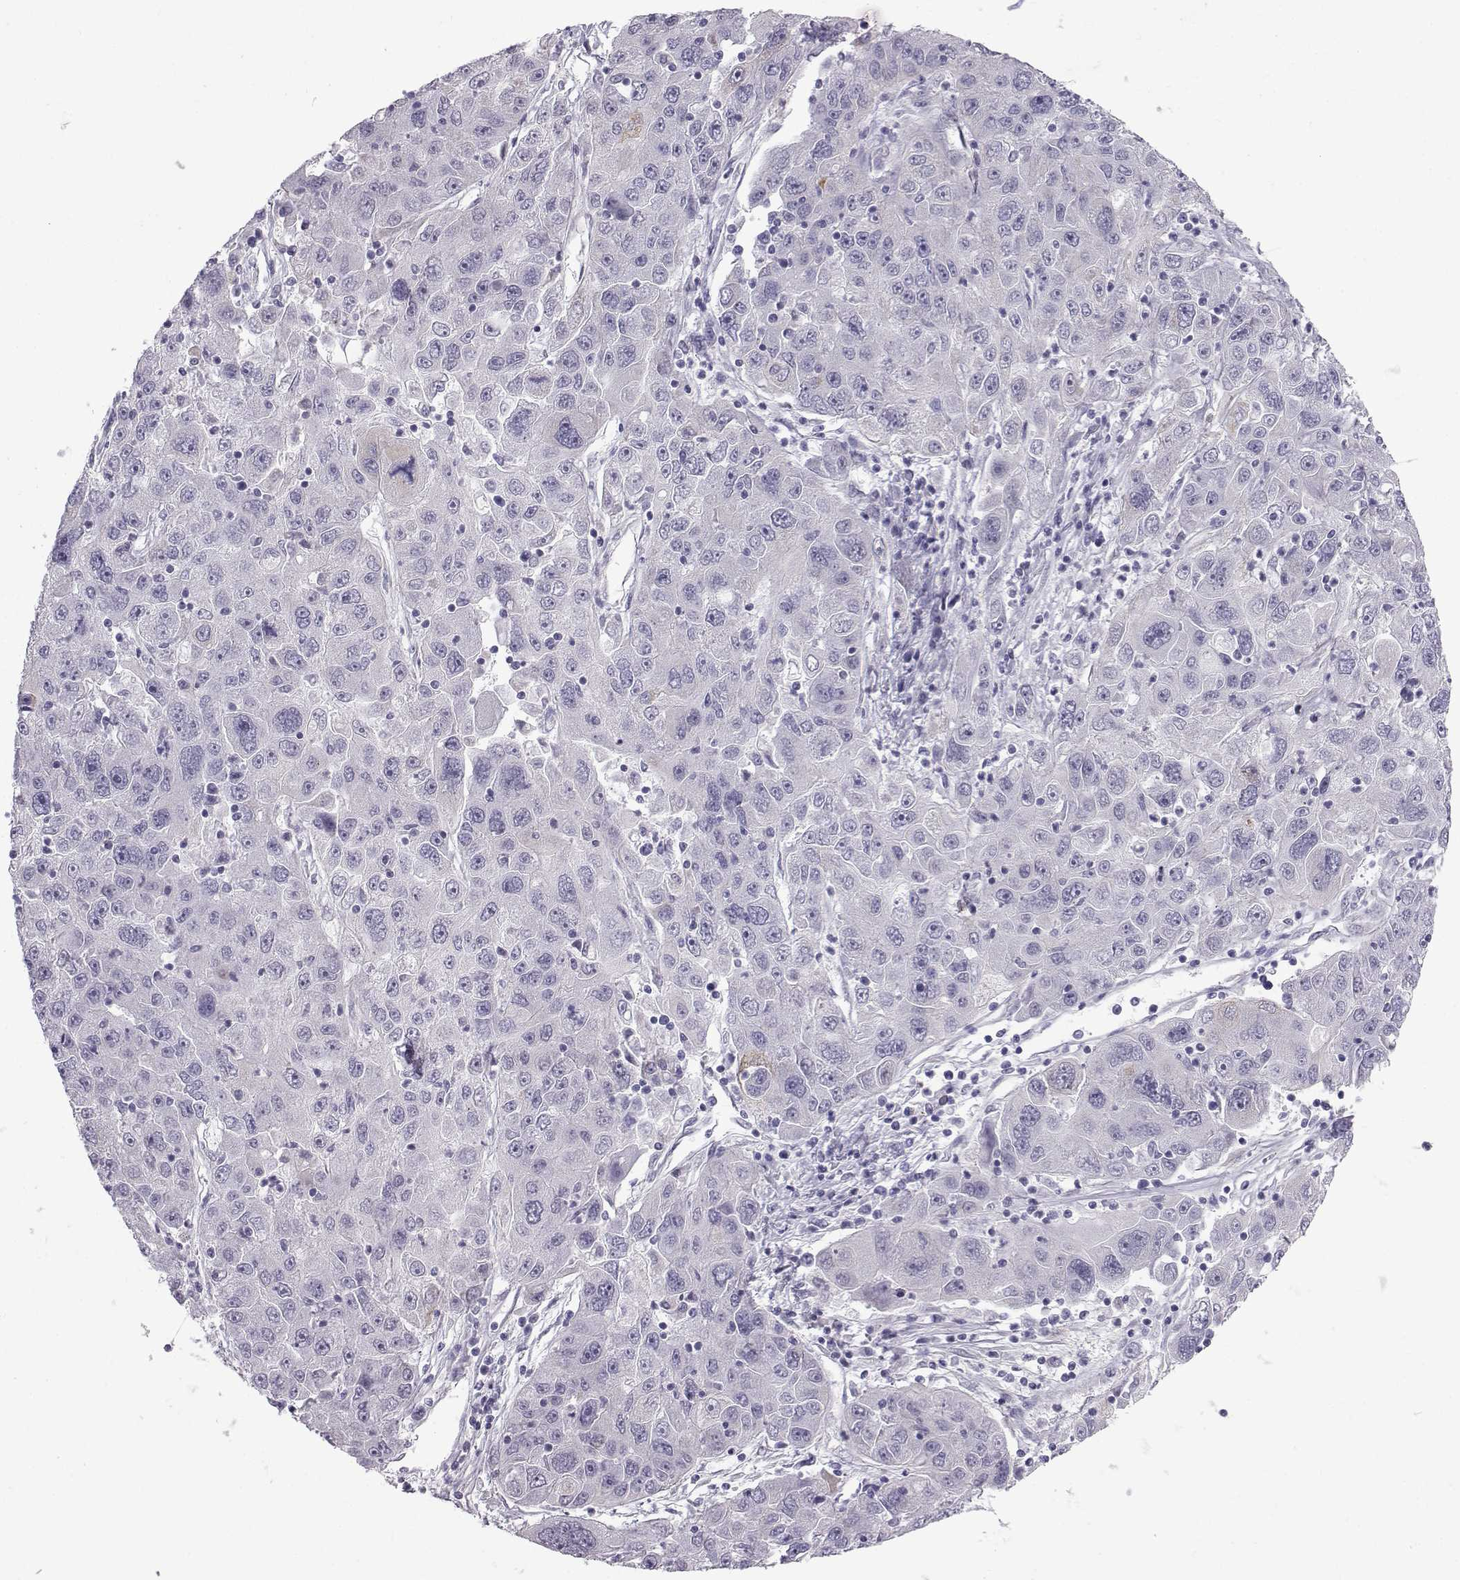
{"staining": {"intensity": "negative", "quantity": "none", "location": "none"}, "tissue": "stomach cancer", "cell_type": "Tumor cells", "image_type": "cancer", "snomed": [{"axis": "morphology", "description": "Adenocarcinoma, NOS"}, {"axis": "topography", "description": "Stomach"}], "caption": "Histopathology image shows no significant protein positivity in tumor cells of stomach adenocarcinoma.", "gene": "CFAP53", "patient": {"sex": "male", "age": 56}}